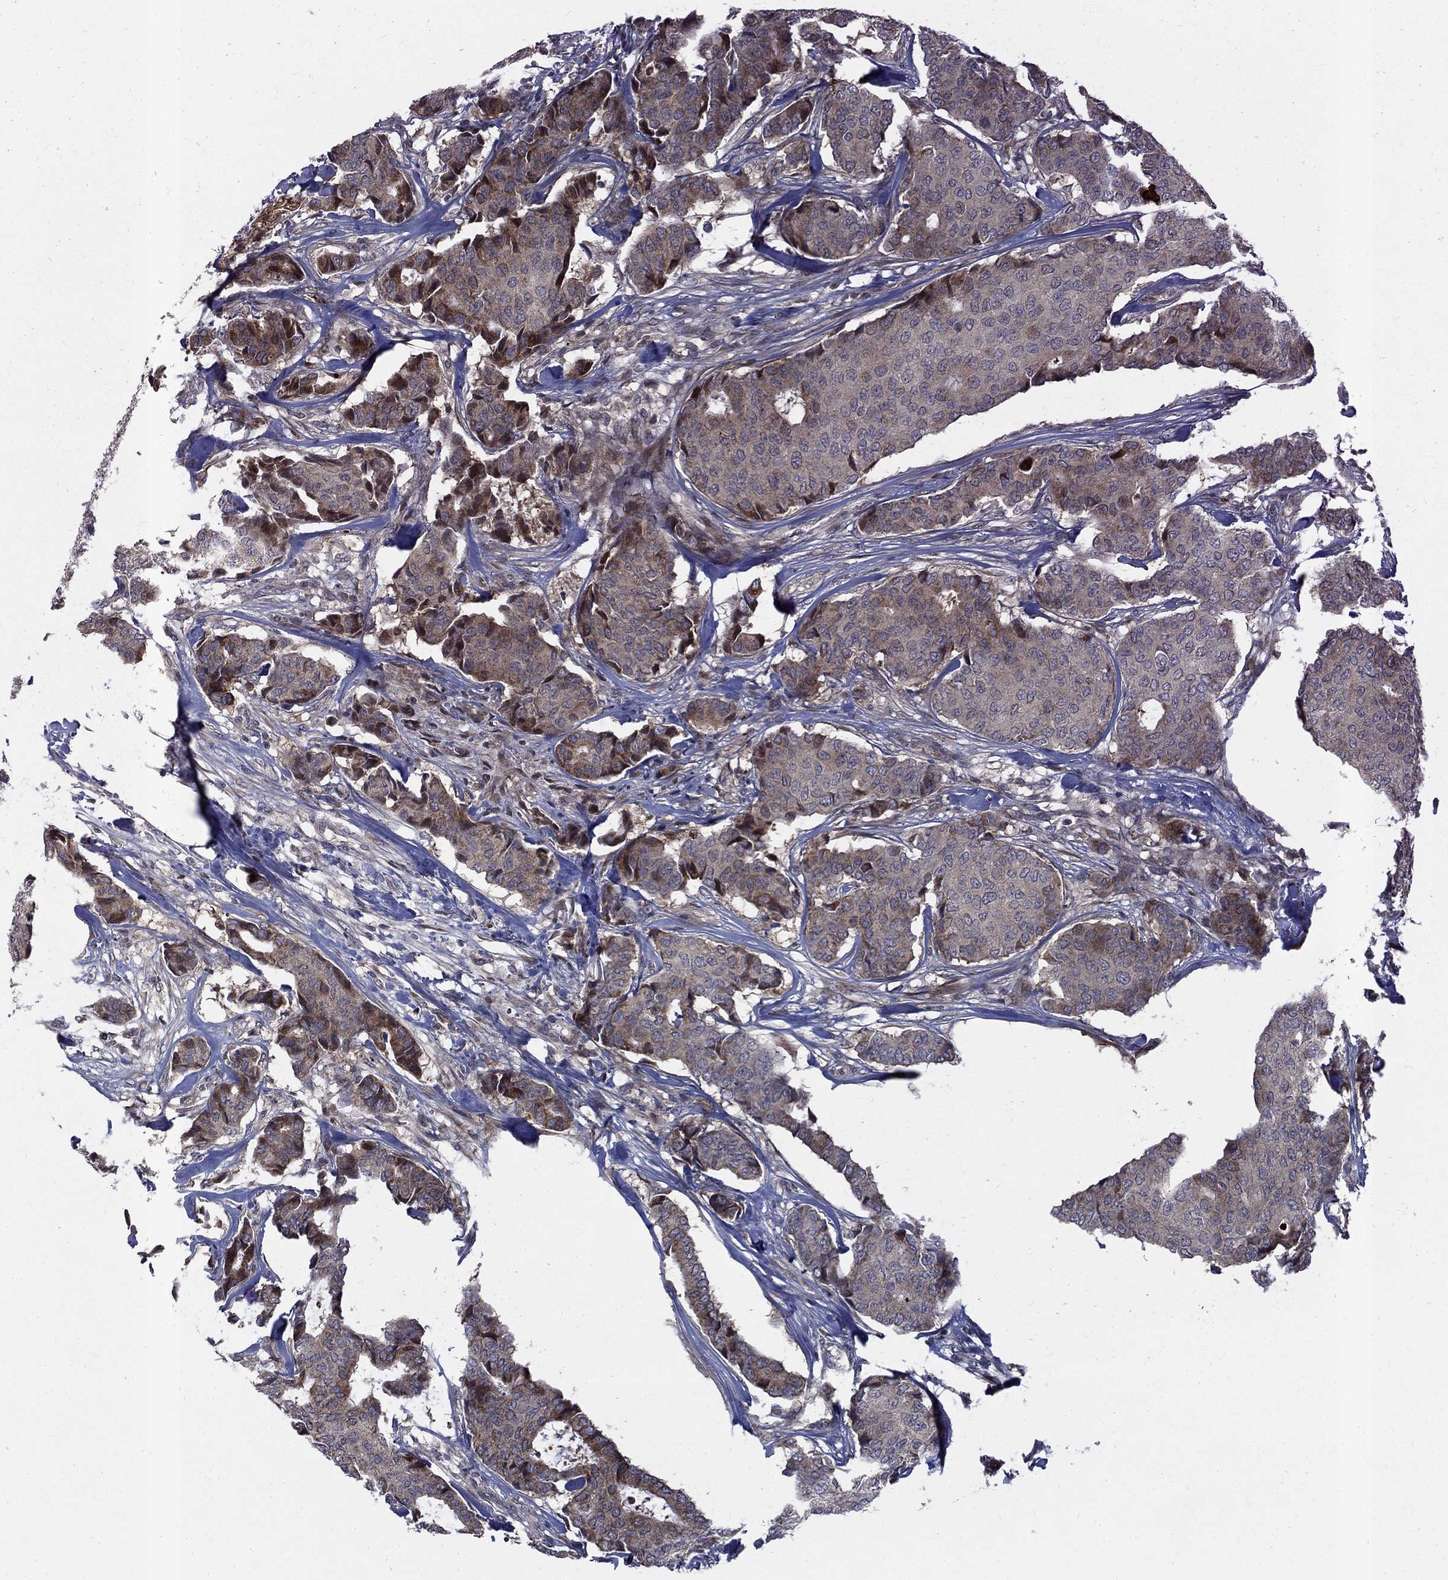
{"staining": {"intensity": "moderate", "quantity": "<25%", "location": "cytoplasmic/membranous"}, "tissue": "breast cancer", "cell_type": "Tumor cells", "image_type": "cancer", "snomed": [{"axis": "morphology", "description": "Duct carcinoma"}, {"axis": "topography", "description": "Breast"}], "caption": "Immunohistochemistry of intraductal carcinoma (breast) exhibits low levels of moderate cytoplasmic/membranous expression in approximately <25% of tumor cells.", "gene": "WDR19", "patient": {"sex": "female", "age": 75}}